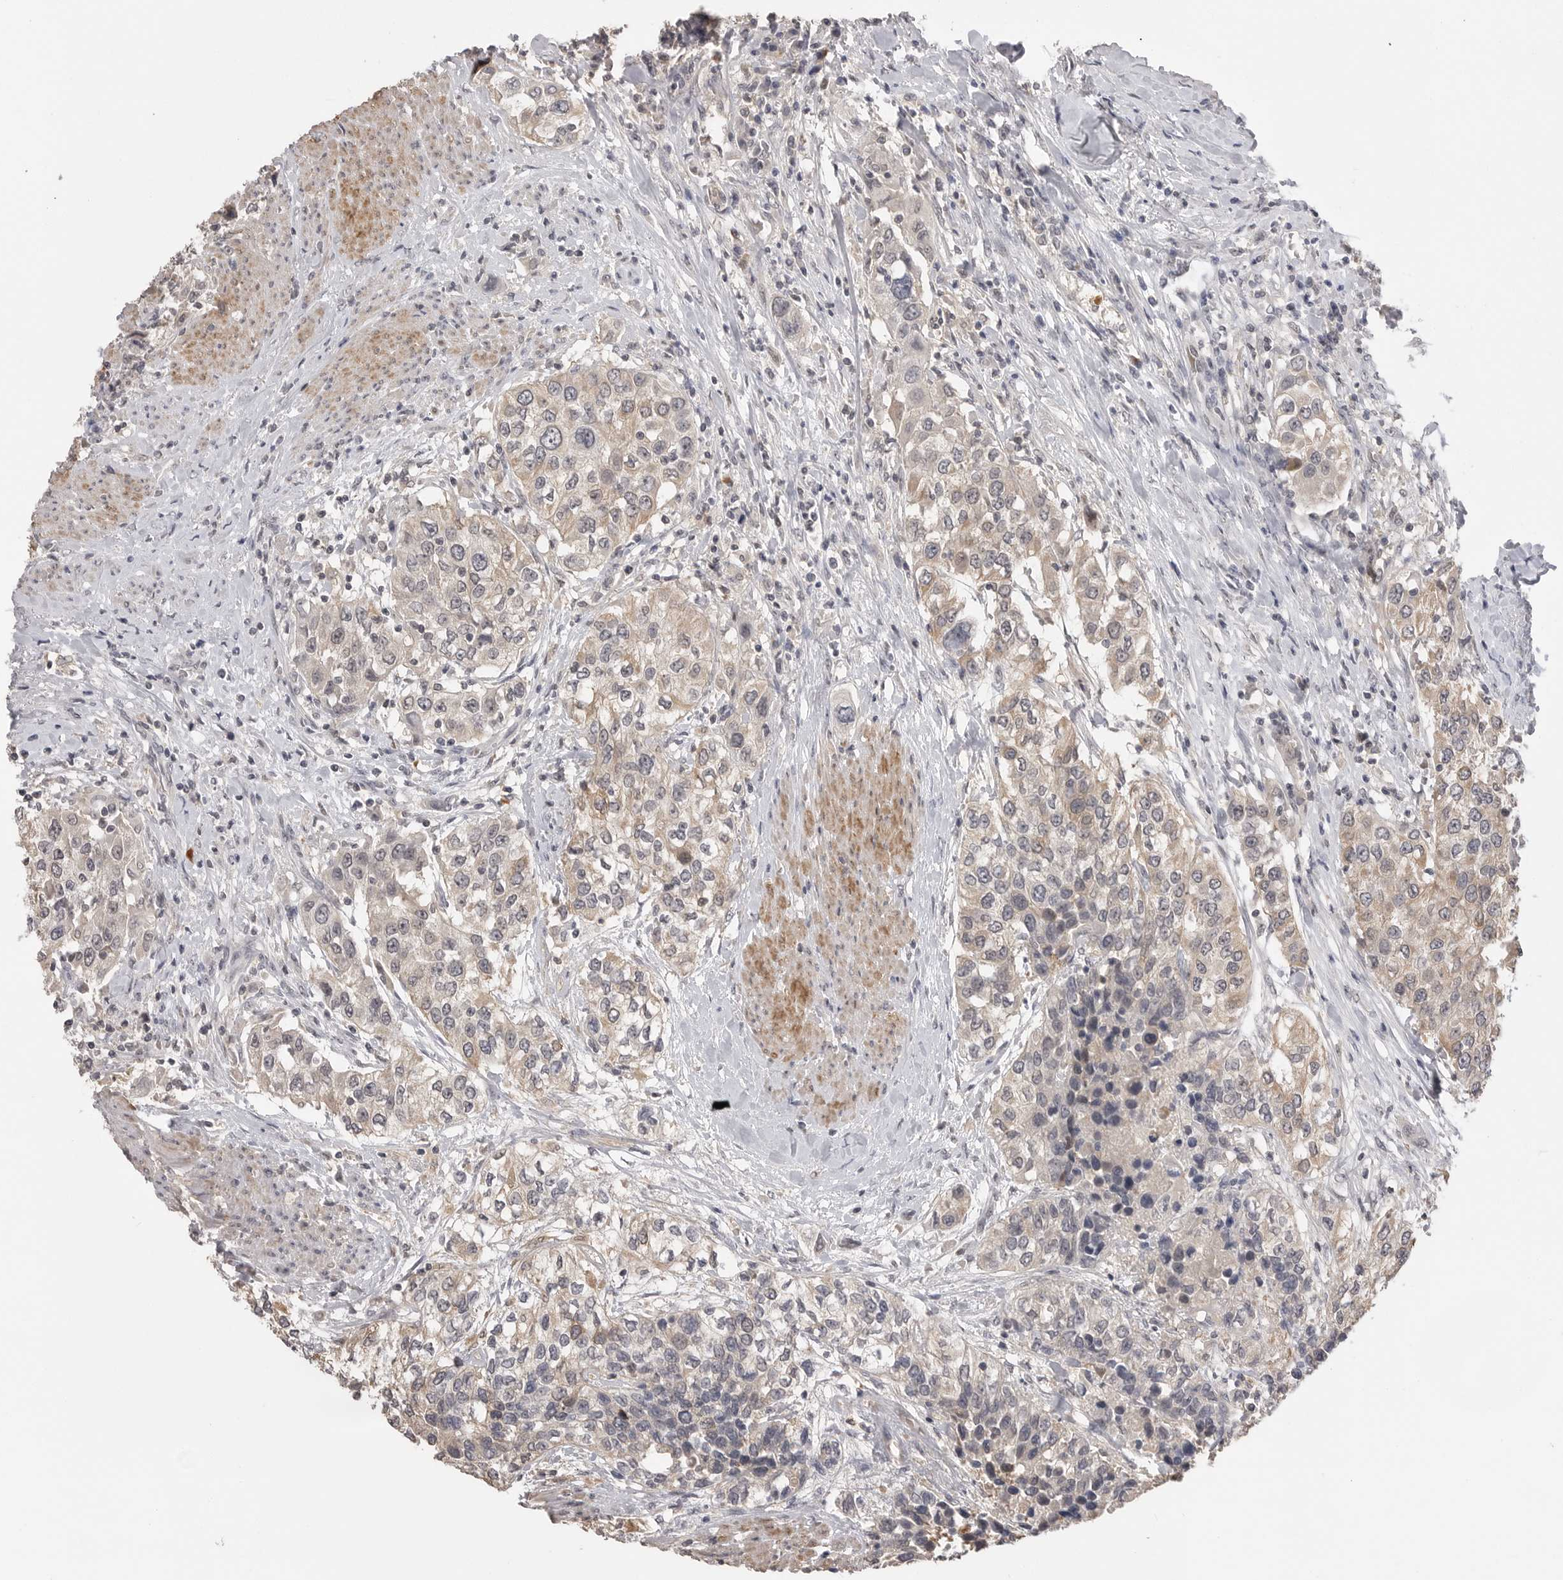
{"staining": {"intensity": "weak", "quantity": "<25%", "location": "cytoplasmic/membranous"}, "tissue": "urothelial cancer", "cell_type": "Tumor cells", "image_type": "cancer", "snomed": [{"axis": "morphology", "description": "Urothelial carcinoma, High grade"}, {"axis": "topography", "description": "Urinary bladder"}], "caption": "Protein analysis of urothelial carcinoma (high-grade) demonstrates no significant expression in tumor cells. Nuclei are stained in blue.", "gene": "PLEKHF1", "patient": {"sex": "female", "age": 80}}